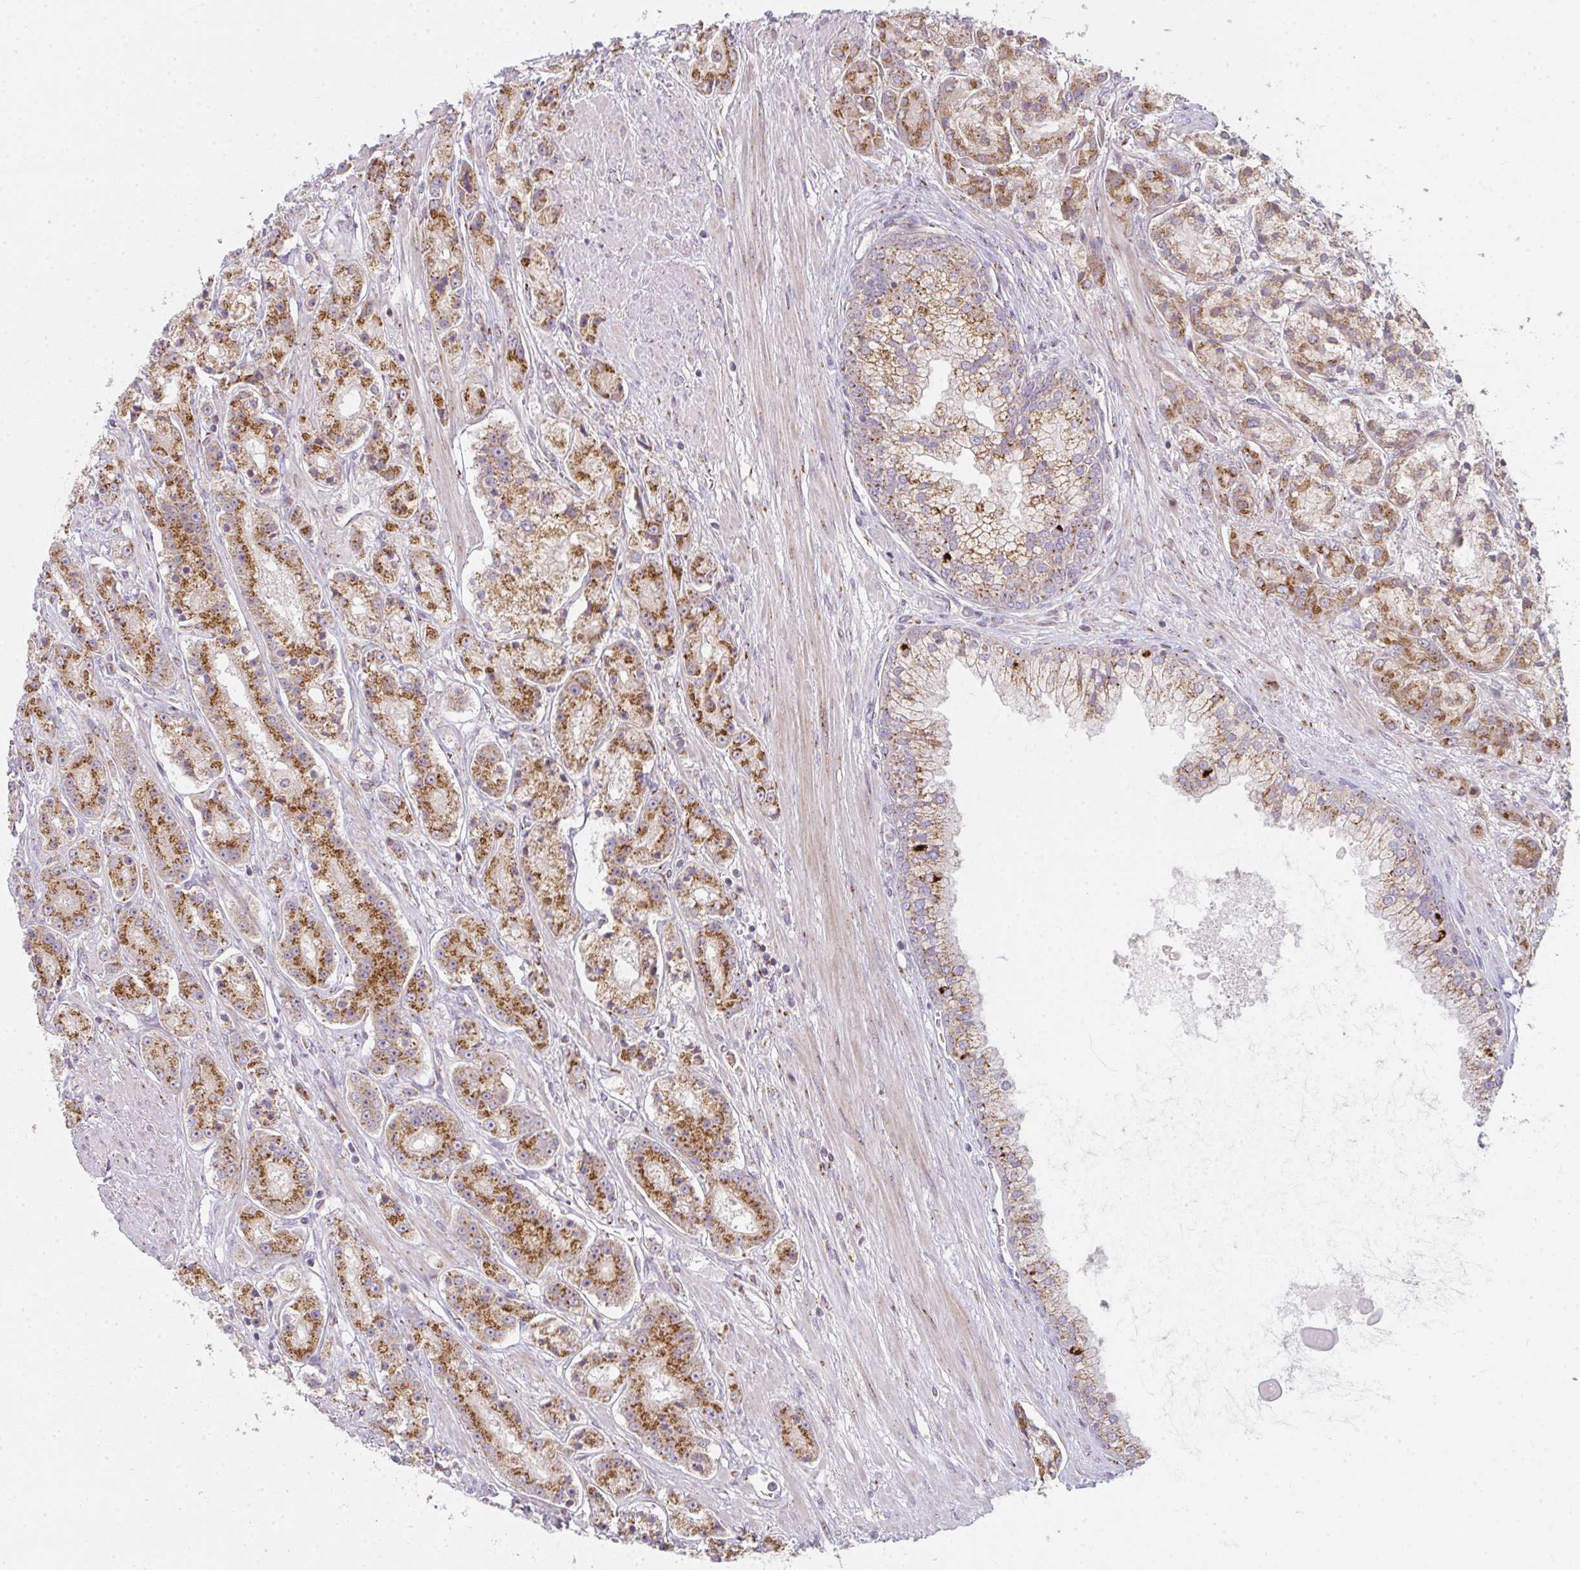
{"staining": {"intensity": "strong", "quantity": ">75%", "location": "cytoplasmic/membranous"}, "tissue": "prostate cancer", "cell_type": "Tumor cells", "image_type": "cancer", "snomed": [{"axis": "morphology", "description": "Adenocarcinoma, High grade"}, {"axis": "topography", "description": "Prostate"}], "caption": "Immunohistochemistry photomicrograph of neoplastic tissue: human prostate adenocarcinoma (high-grade) stained using immunohistochemistry (IHC) shows high levels of strong protein expression localized specifically in the cytoplasmic/membranous of tumor cells, appearing as a cytoplasmic/membranous brown color.", "gene": "GVQW3", "patient": {"sex": "male", "age": 67}}